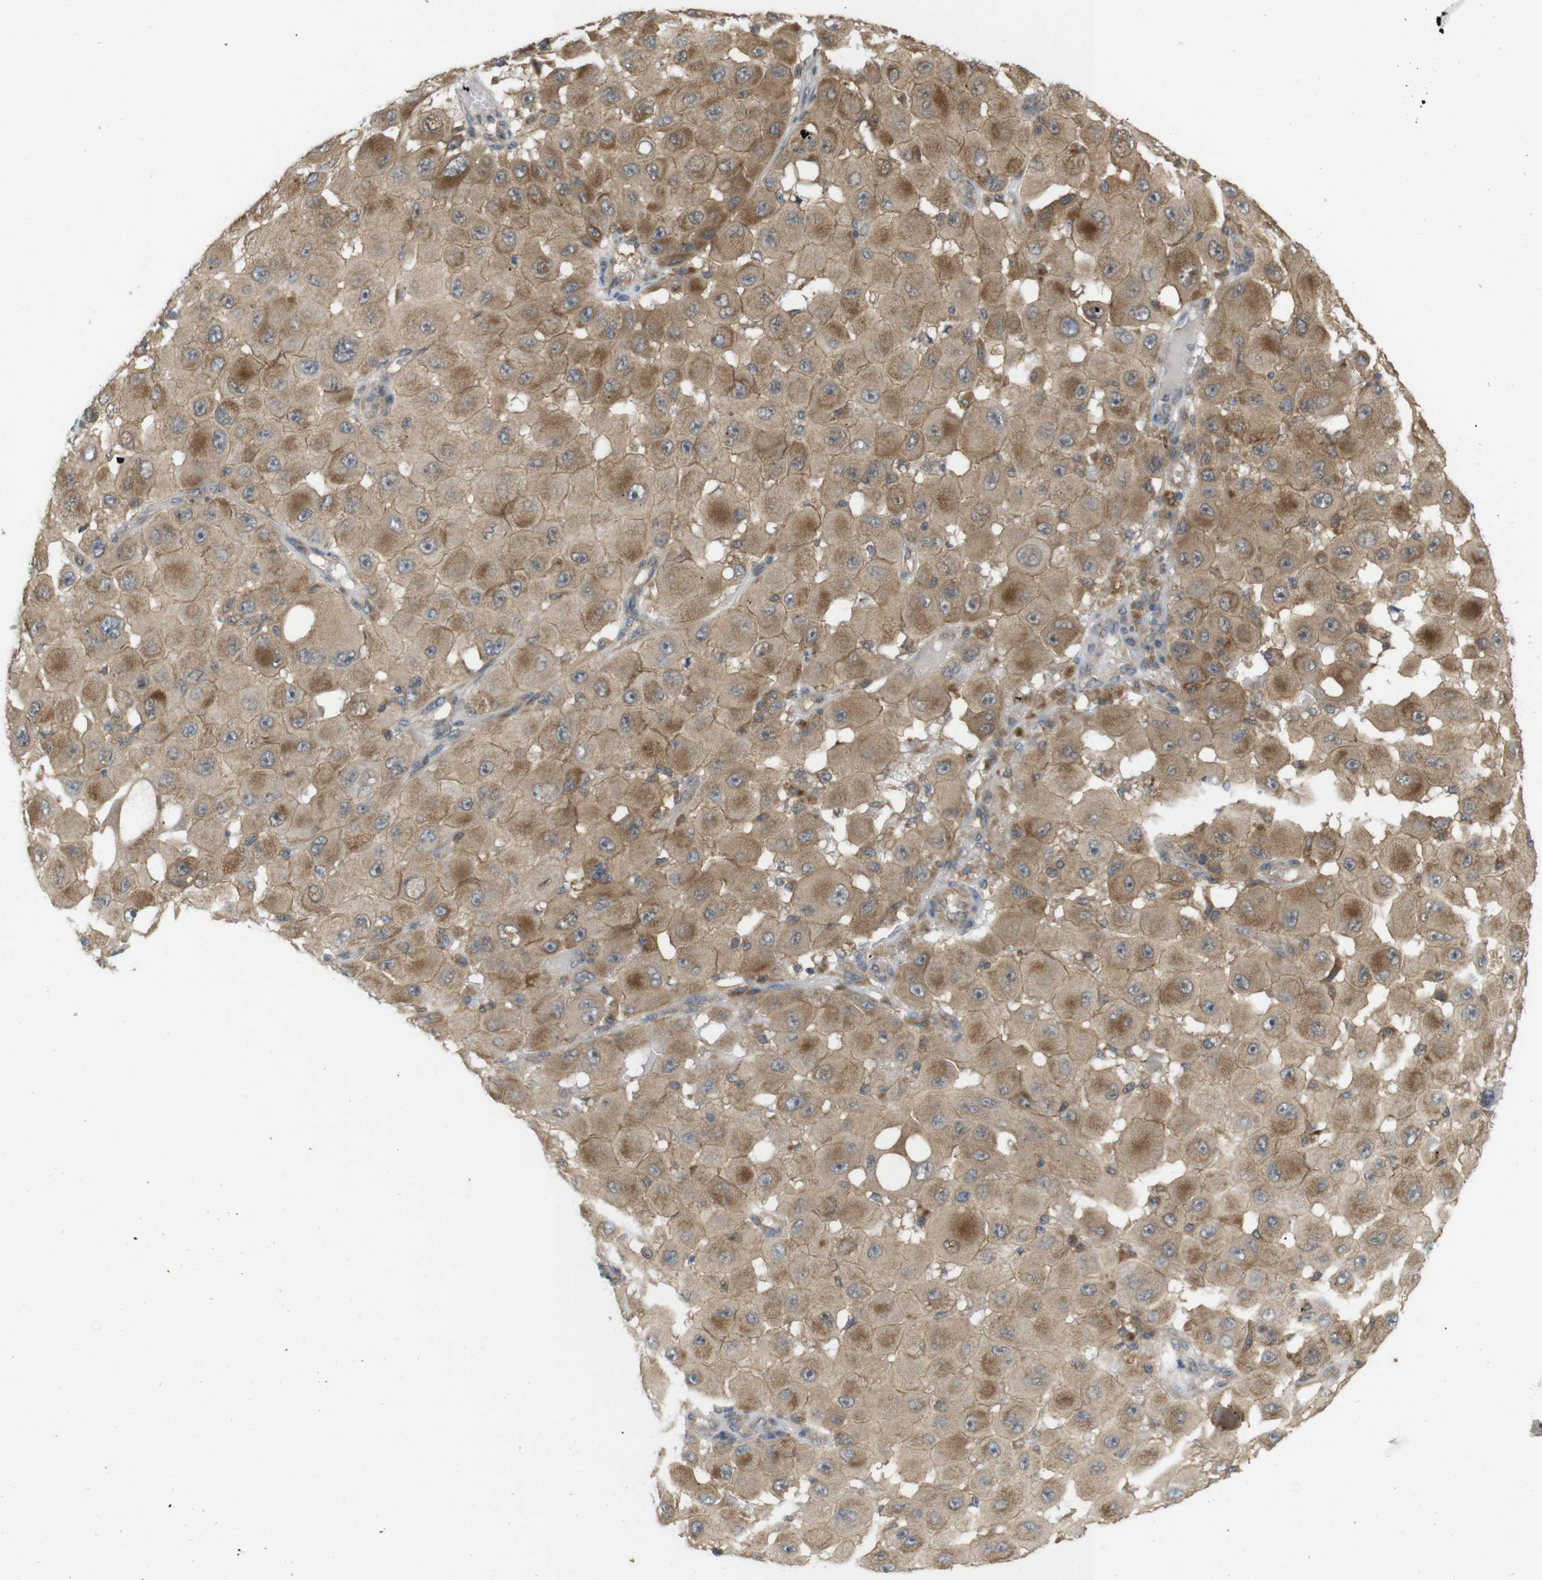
{"staining": {"intensity": "moderate", "quantity": ">75%", "location": "cytoplasmic/membranous"}, "tissue": "melanoma", "cell_type": "Tumor cells", "image_type": "cancer", "snomed": [{"axis": "morphology", "description": "Malignant melanoma, NOS"}, {"axis": "topography", "description": "Skin"}], "caption": "Immunohistochemistry (IHC) photomicrograph of human malignant melanoma stained for a protein (brown), which displays medium levels of moderate cytoplasmic/membranous staining in approximately >75% of tumor cells.", "gene": "RNF130", "patient": {"sex": "female", "age": 81}}